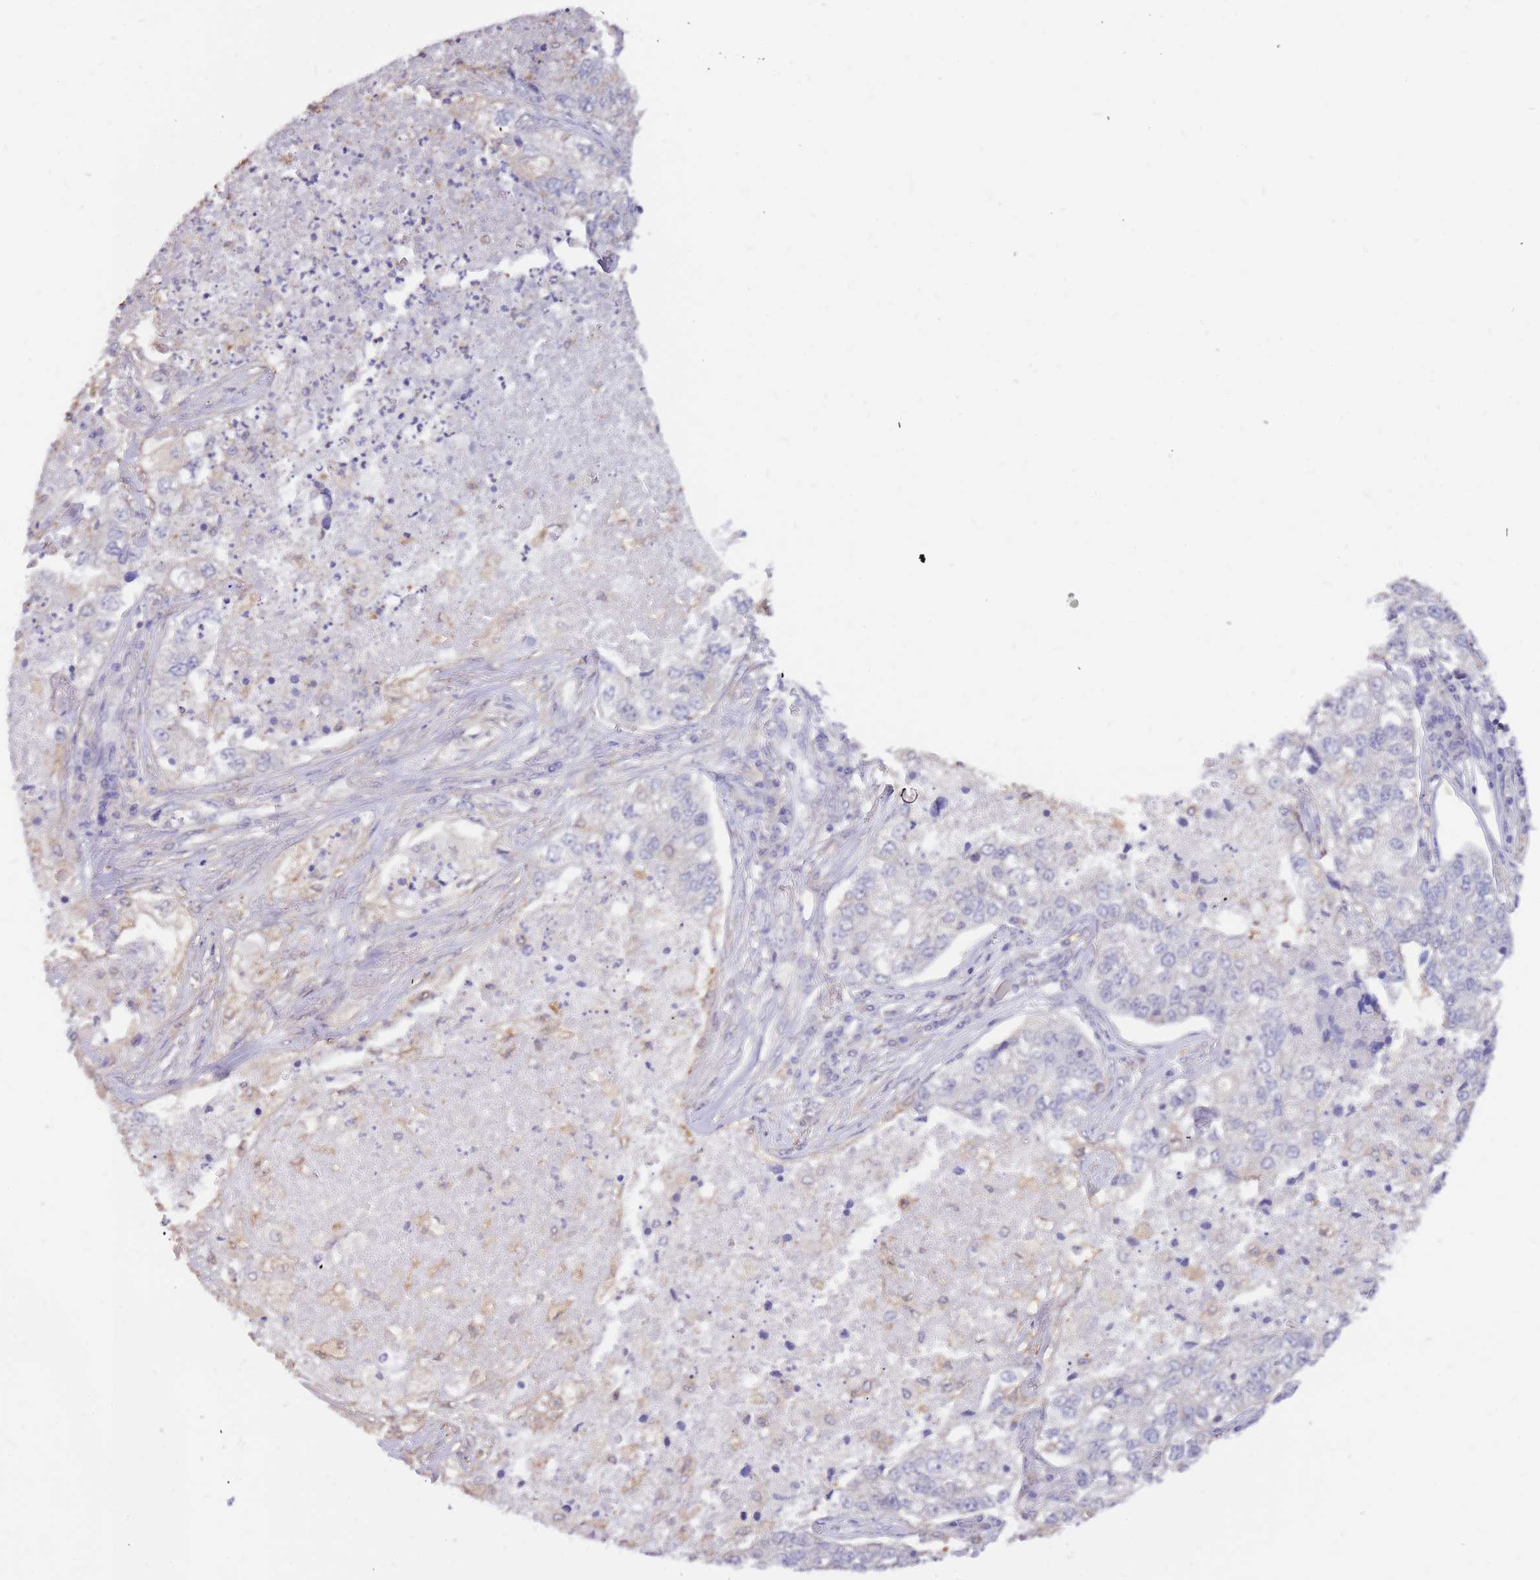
{"staining": {"intensity": "negative", "quantity": "none", "location": "none"}, "tissue": "lung cancer", "cell_type": "Tumor cells", "image_type": "cancer", "snomed": [{"axis": "morphology", "description": "Adenocarcinoma, NOS"}, {"axis": "topography", "description": "Lung"}], "caption": "Micrograph shows no protein expression in tumor cells of lung cancer (adenocarcinoma) tissue.", "gene": "AP5S1", "patient": {"sex": "male", "age": 49}}